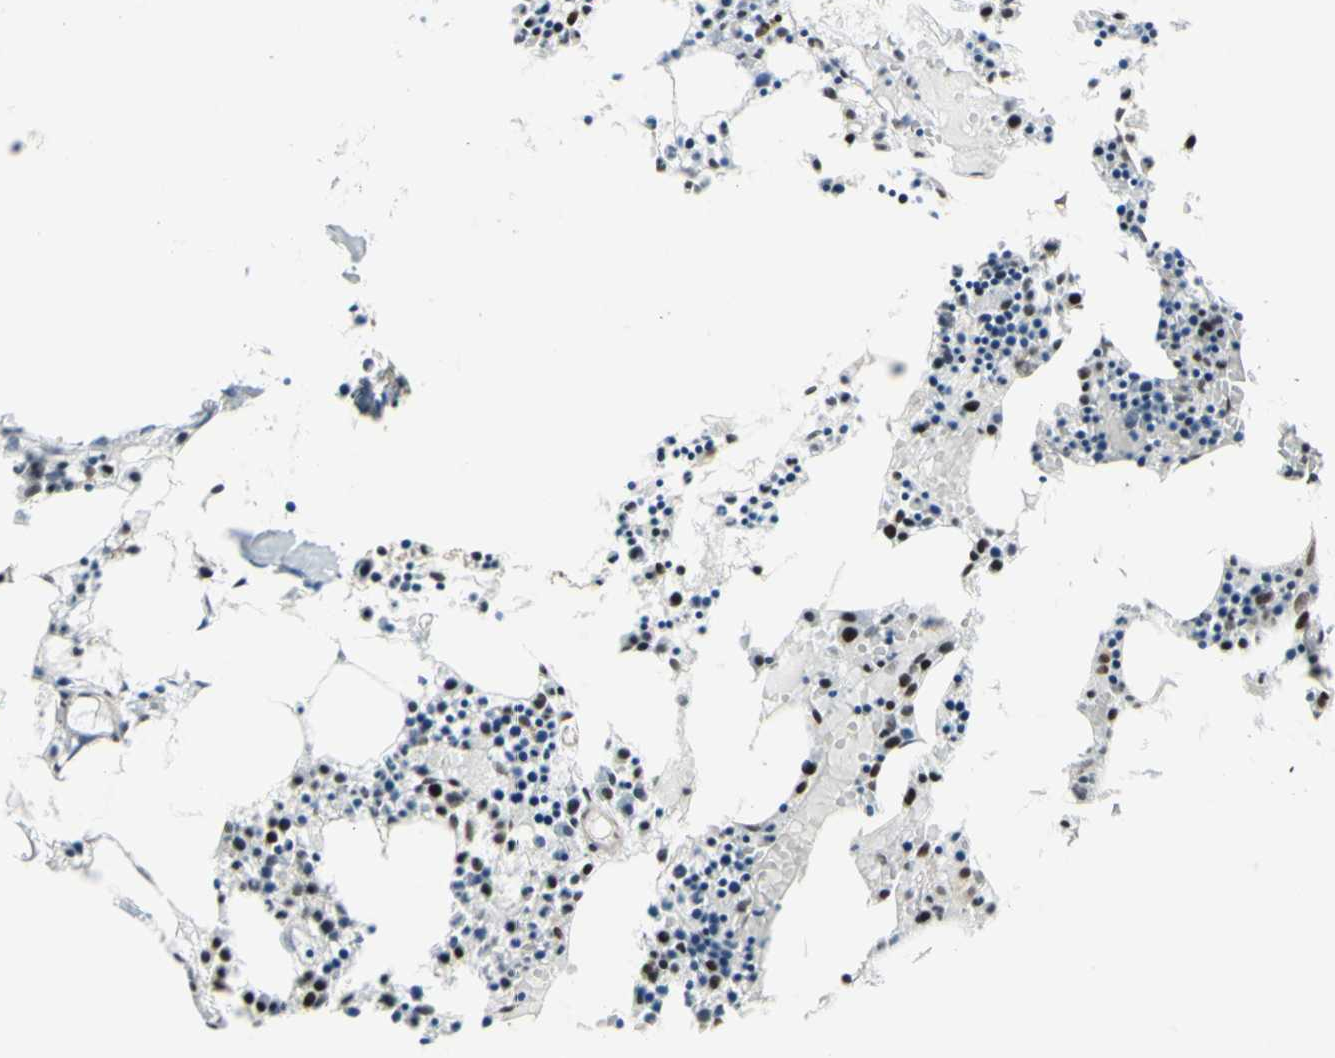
{"staining": {"intensity": "strong", "quantity": "25%-75%", "location": "nuclear"}, "tissue": "bone marrow", "cell_type": "Hematopoietic cells", "image_type": "normal", "snomed": [{"axis": "morphology", "description": "Normal tissue, NOS"}, {"axis": "morphology", "description": "Inflammation, NOS"}, {"axis": "topography", "description": "Bone marrow"}], "caption": "Immunohistochemistry (IHC) histopathology image of normal bone marrow stained for a protein (brown), which reveals high levels of strong nuclear positivity in approximately 25%-75% of hematopoietic cells.", "gene": "SUPT6H", "patient": {"sex": "male", "age": 14}}